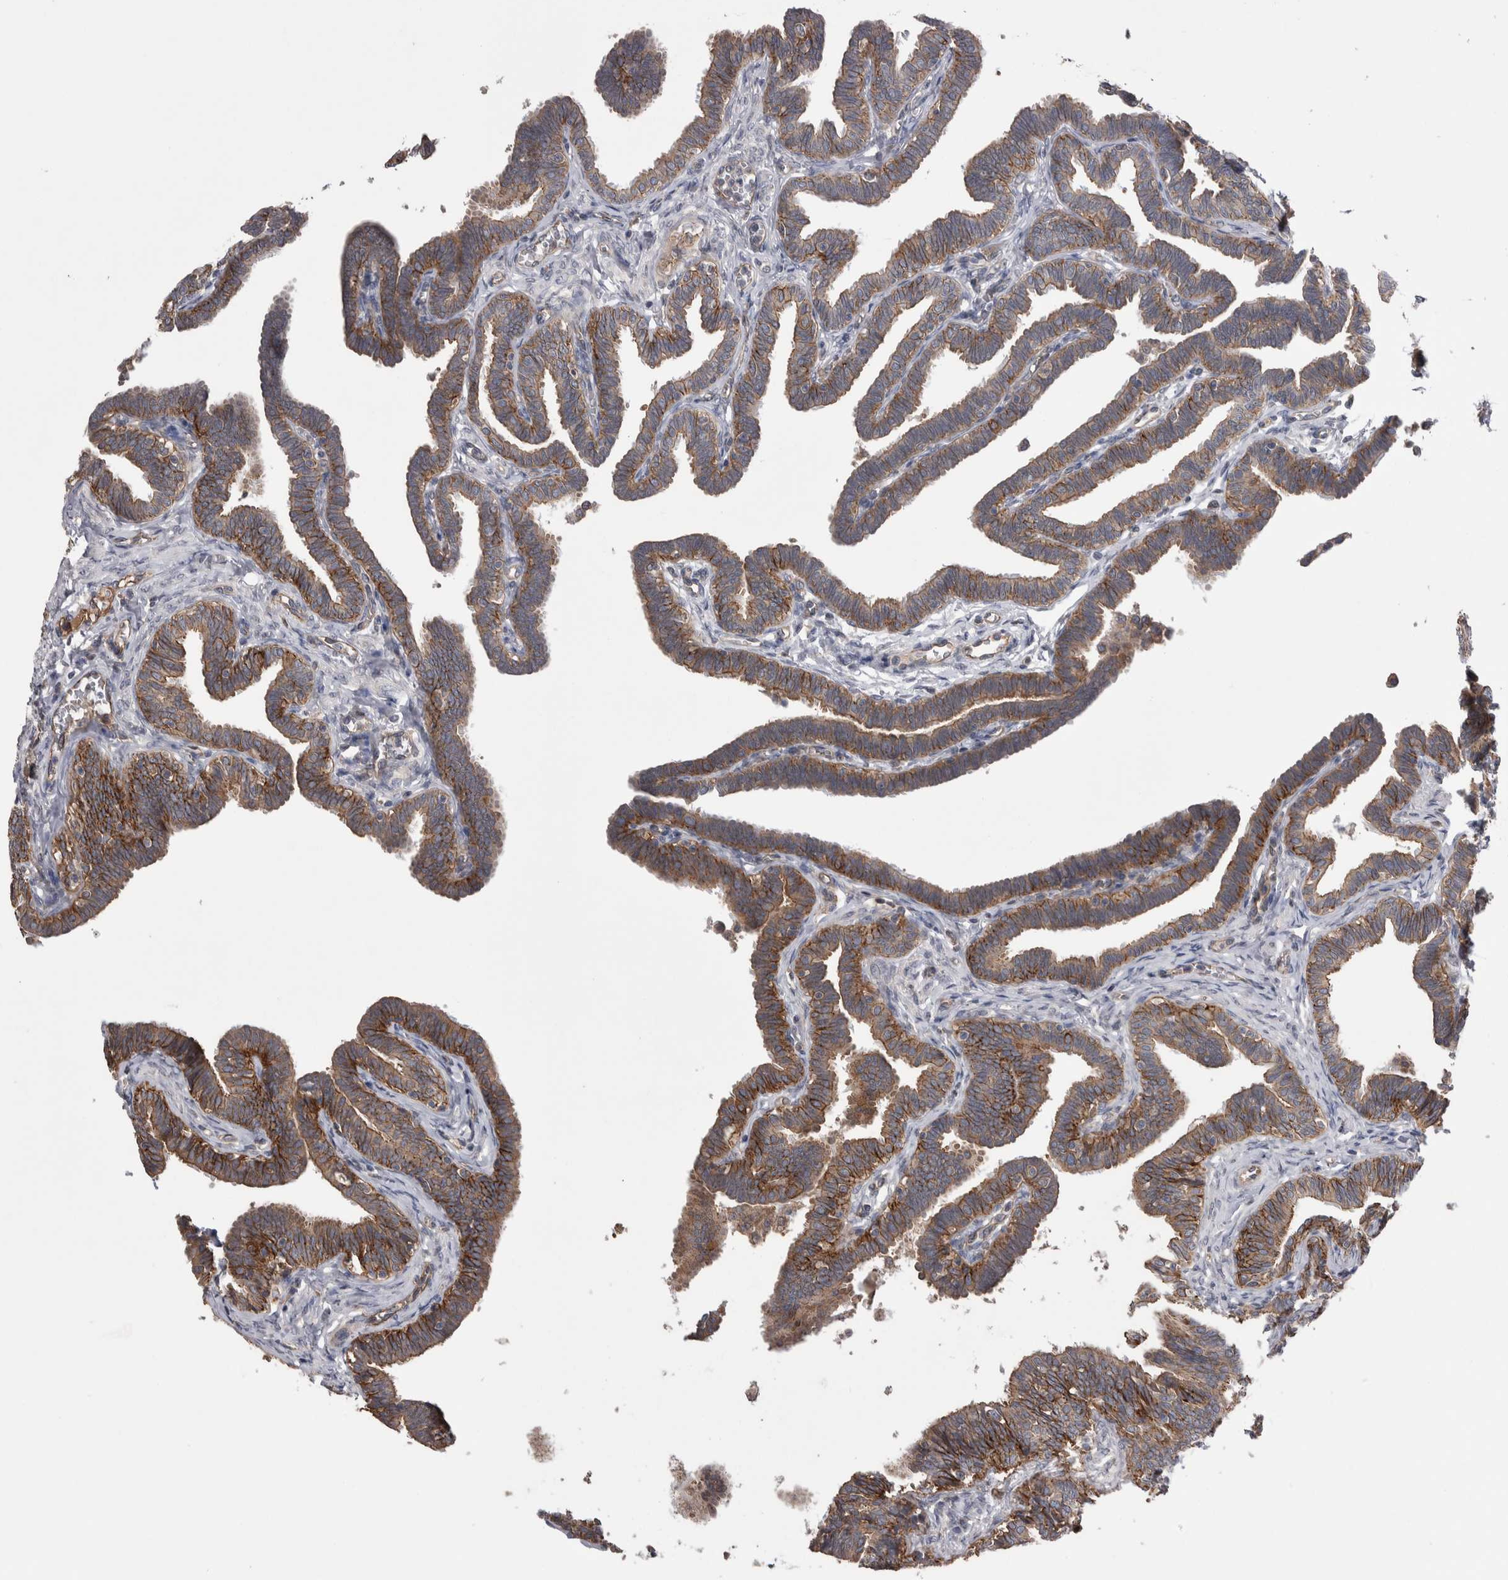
{"staining": {"intensity": "moderate", "quantity": ">75%", "location": "cytoplasmic/membranous"}, "tissue": "fallopian tube", "cell_type": "Glandular cells", "image_type": "normal", "snomed": [{"axis": "morphology", "description": "Normal tissue, NOS"}, {"axis": "topography", "description": "Fallopian tube"}, {"axis": "topography", "description": "Ovary"}], "caption": "Protein staining of benign fallopian tube exhibits moderate cytoplasmic/membranous staining in about >75% of glandular cells.", "gene": "LIMA1", "patient": {"sex": "female", "age": 23}}